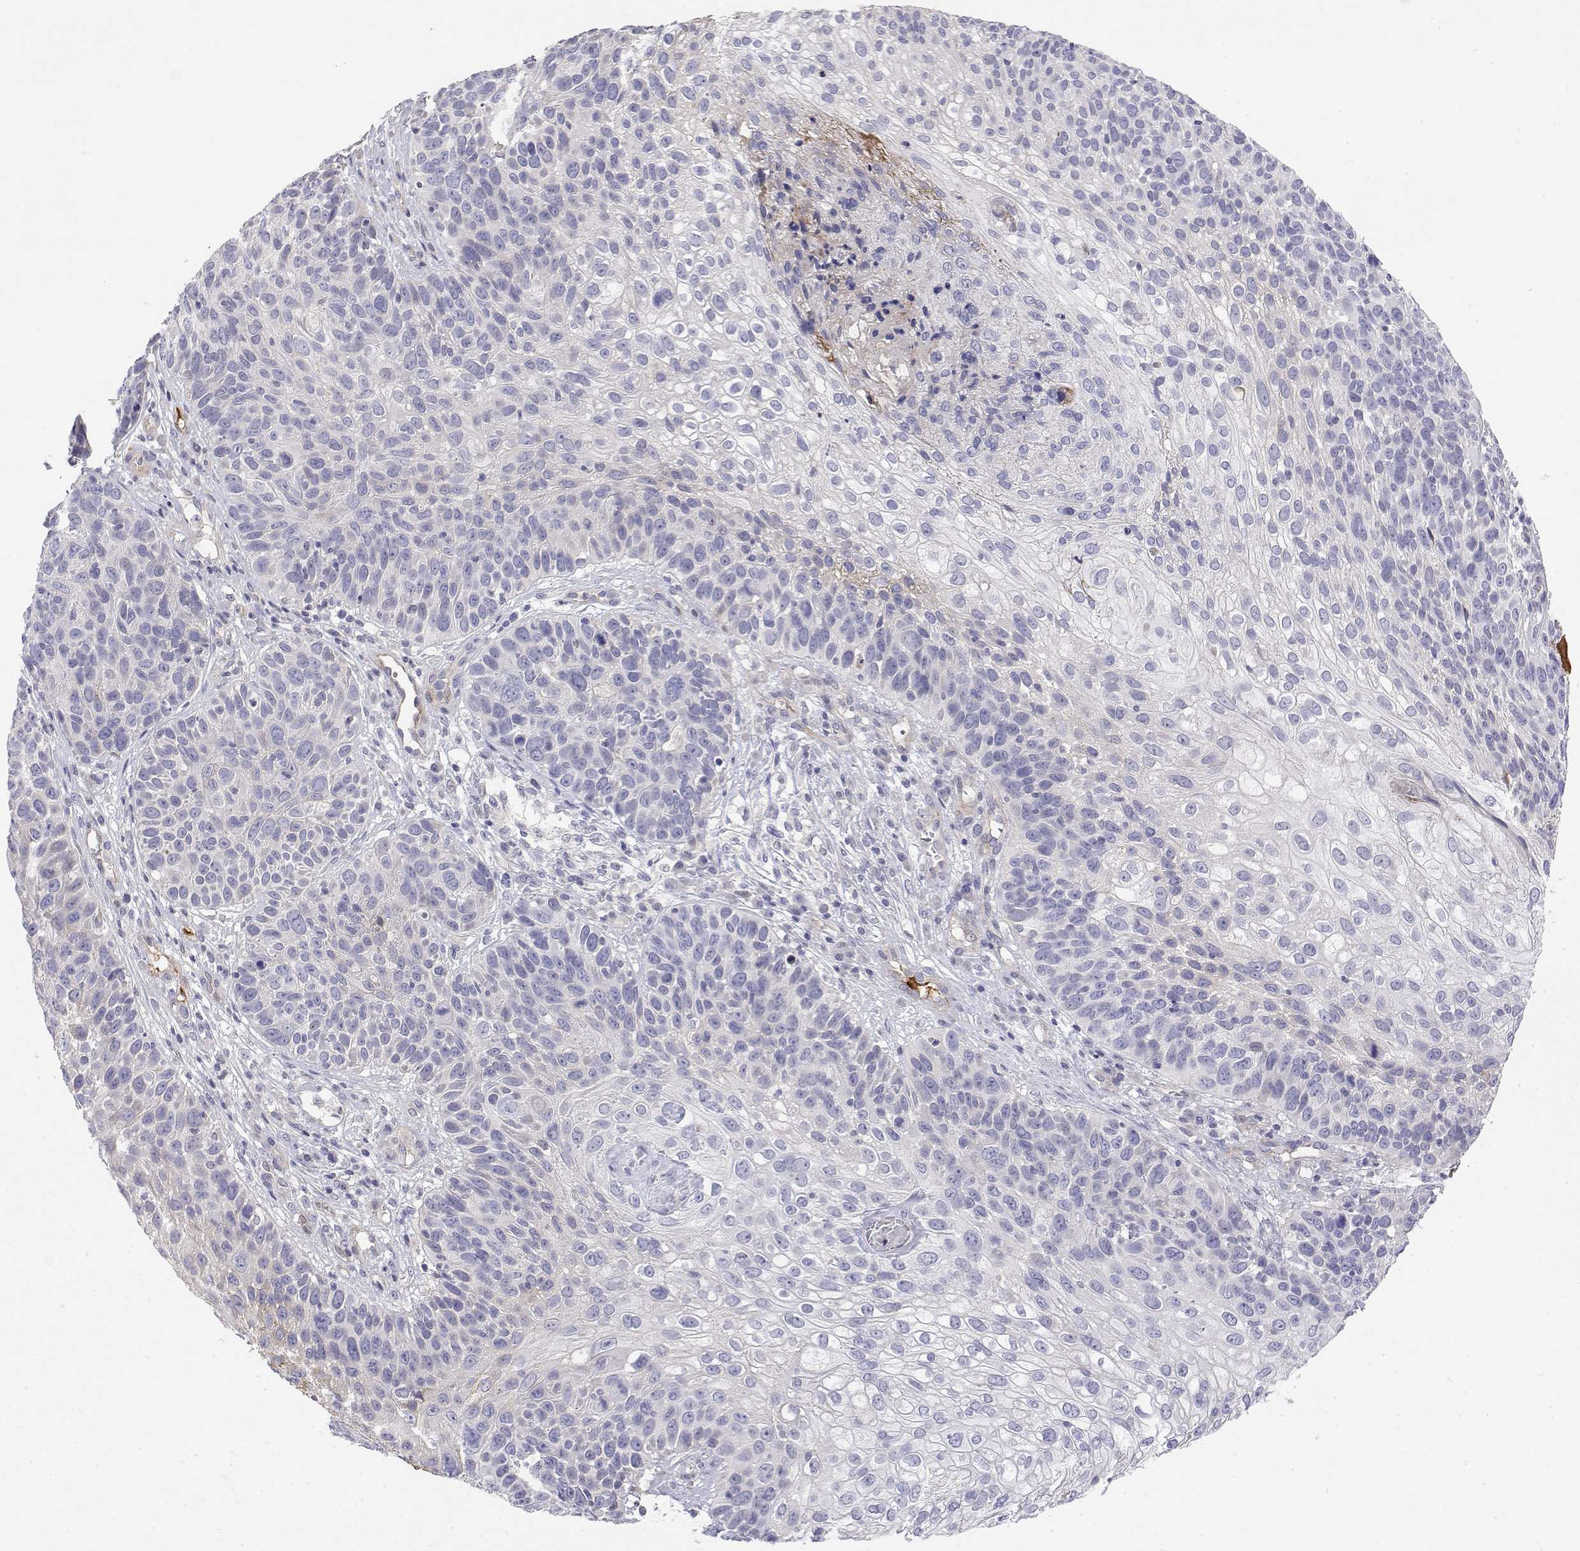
{"staining": {"intensity": "negative", "quantity": "none", "location": "none"}, "tissue": "skin cancer", "cell_type": "Tumor cells", "image_type": "cancer", "snomed": [{"axis": "morphology", "description": "Squamous cell carcinoma, NOS"}, {"axis": "topography", "description": "Skin"}], "caption": "Photomicrograph shows no protein positivity in tumor cells of skin cancer (squamous cell carcinoma) tissue. (DAB (3,3'-diaminobenzidine) immunohistochemistry (IHC), high magnification).", "gene": "GGACT", "patient": {"sex": "male", "age": 92}}